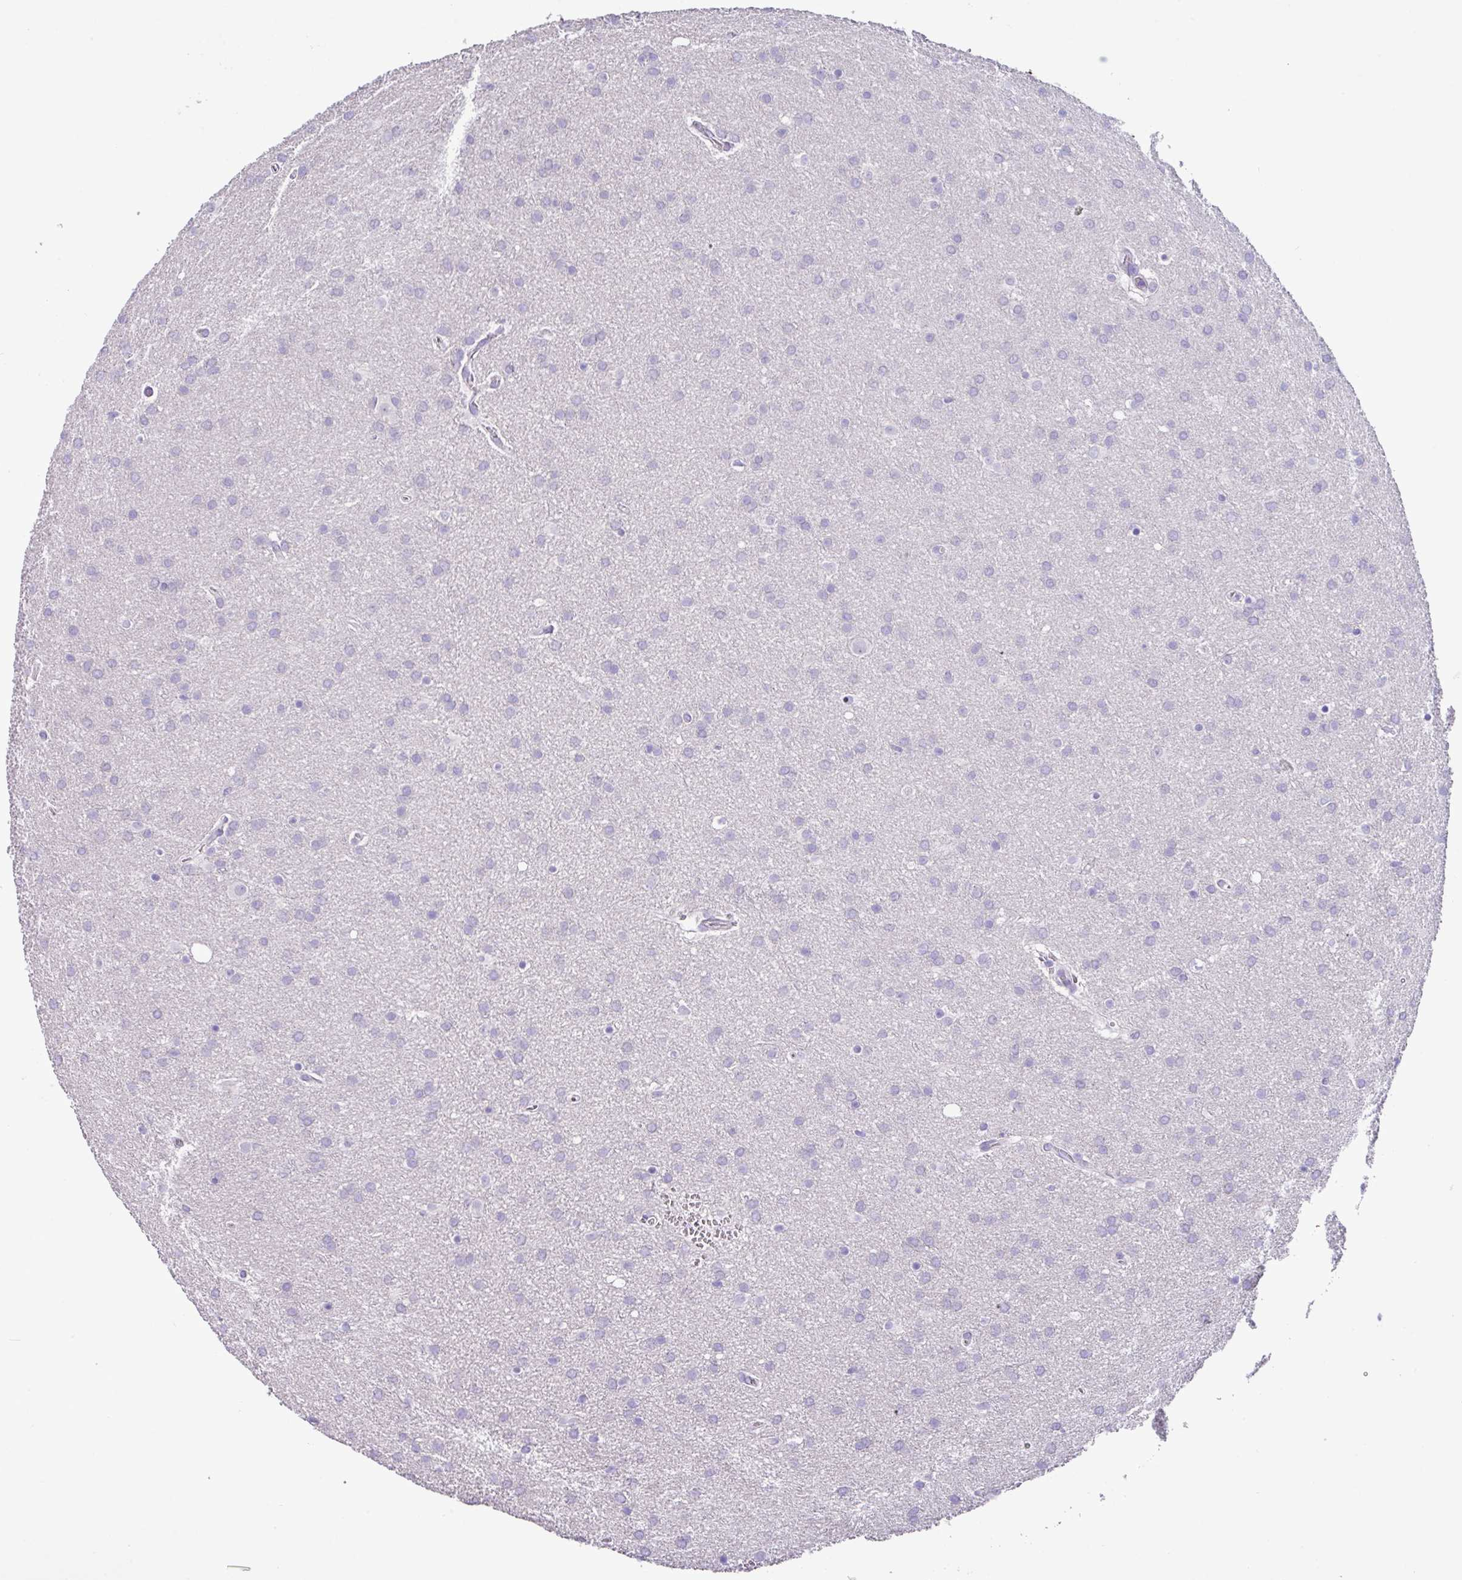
{"staining": {"intensity": "negative", "quantity": "none", "location": "none"}, "tissue": "glioma", "cell_type": "Tumor cells", "image_type": "cancer", "snomed": [{"axis": "morphology", "description": "Glioma, malignant, Low grade"}, {"axis": "topography", "description": "Brain"}], "caption": "Glioma stained for a protein using IHC demonstrates no expression tumor cells.", "gene": "EPCAM", "patient": {"sex": "female", "age": 32}}